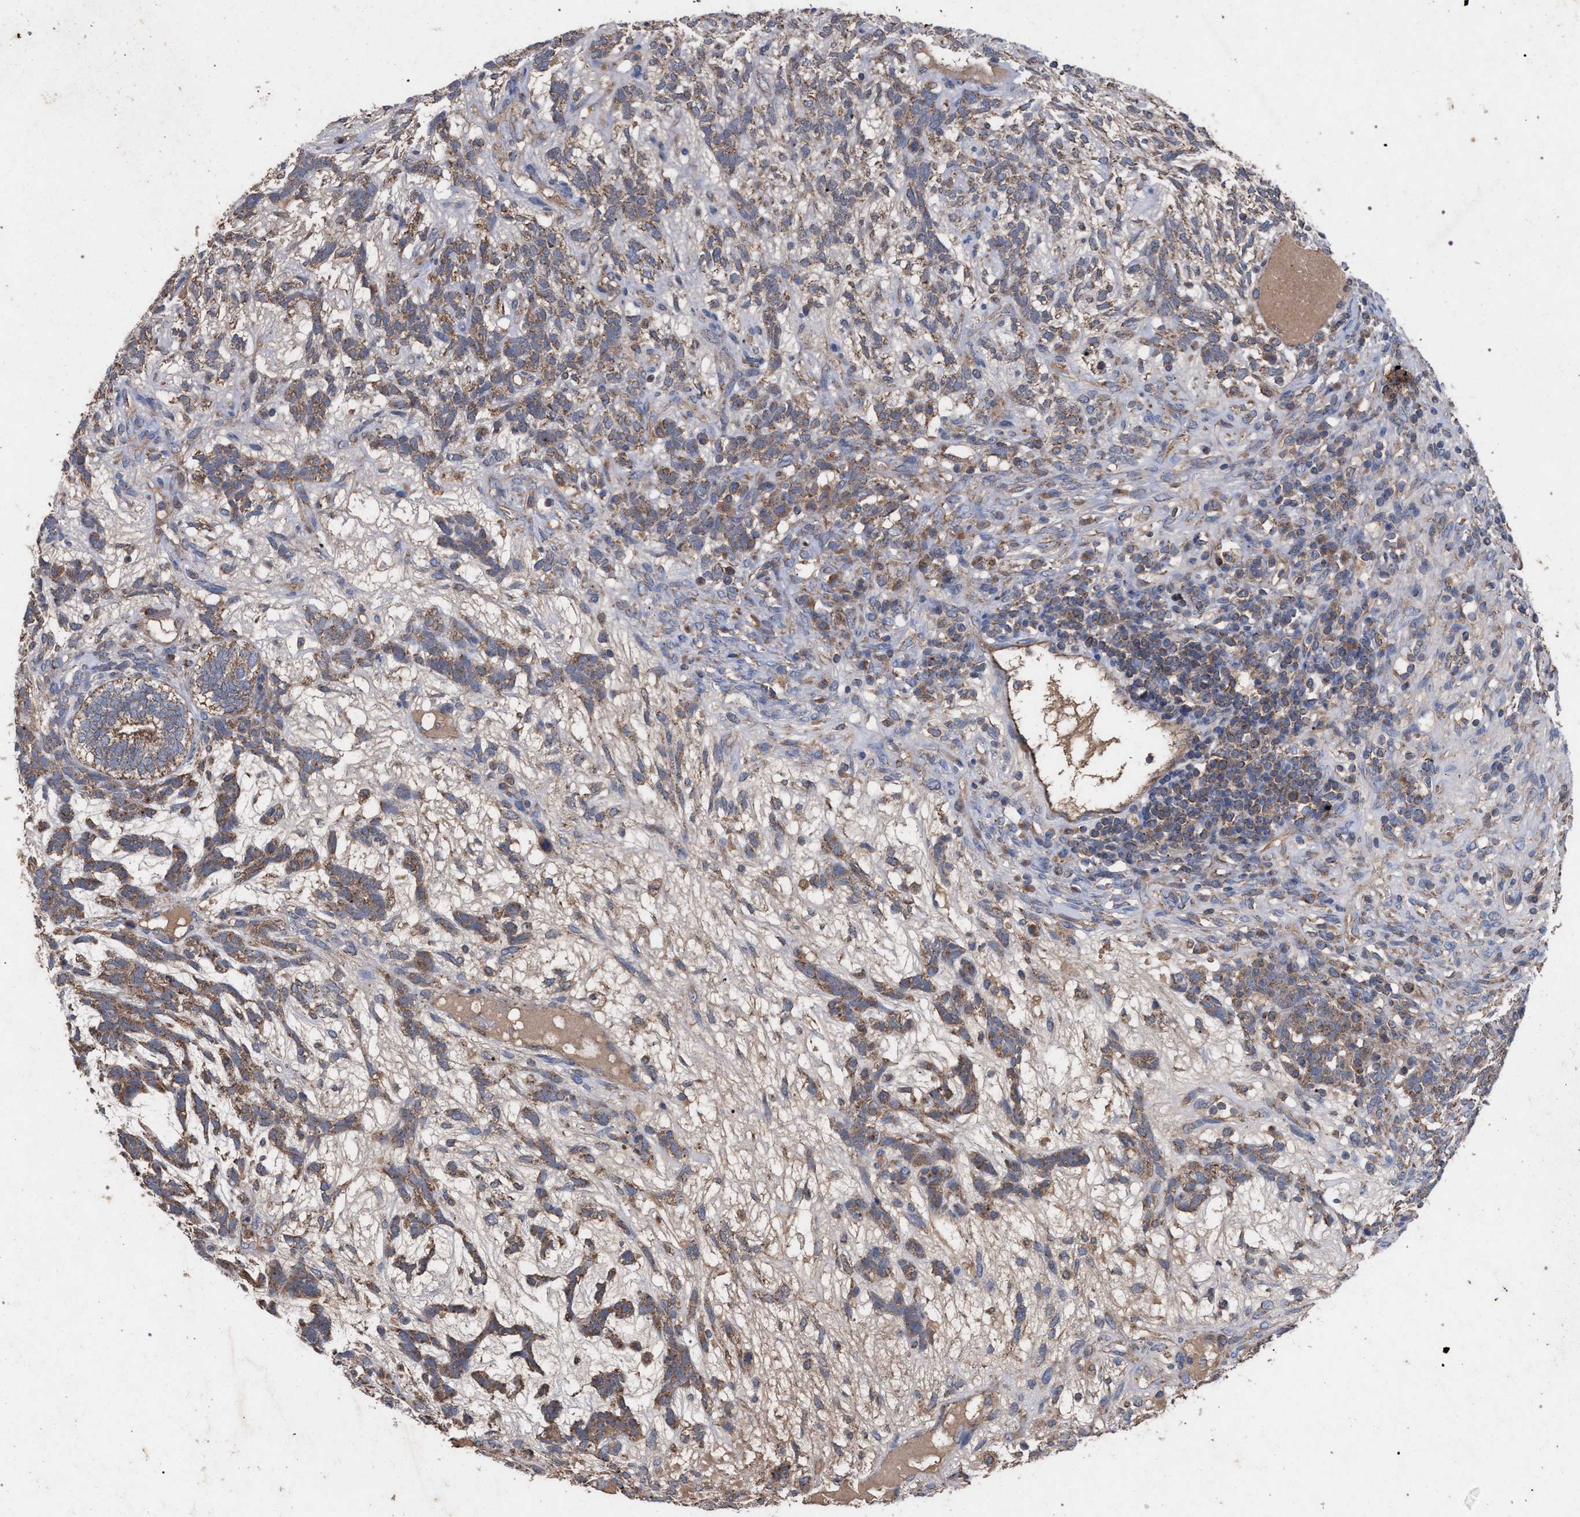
{"staining": {"intensity": "moderate", "quantity": ">75%", "location": "cytoplasmic/membranous"}, "tissue": "testis cancer", "cell_type": "Tumor cells", "image_type": "cancer", "snomed": [{"axis": "morphology", "description": "Seminoma, NOS"}, {"axis": "topography", "description": "Testis"}], "caption": "Tumor cells exhibit medium levels of moderate cytoplasmic/membranous expression in about >75% of cells in seminoma (testis).", "gene": "BCL2L12", "patient": {"sex": "male", "age": 28}}